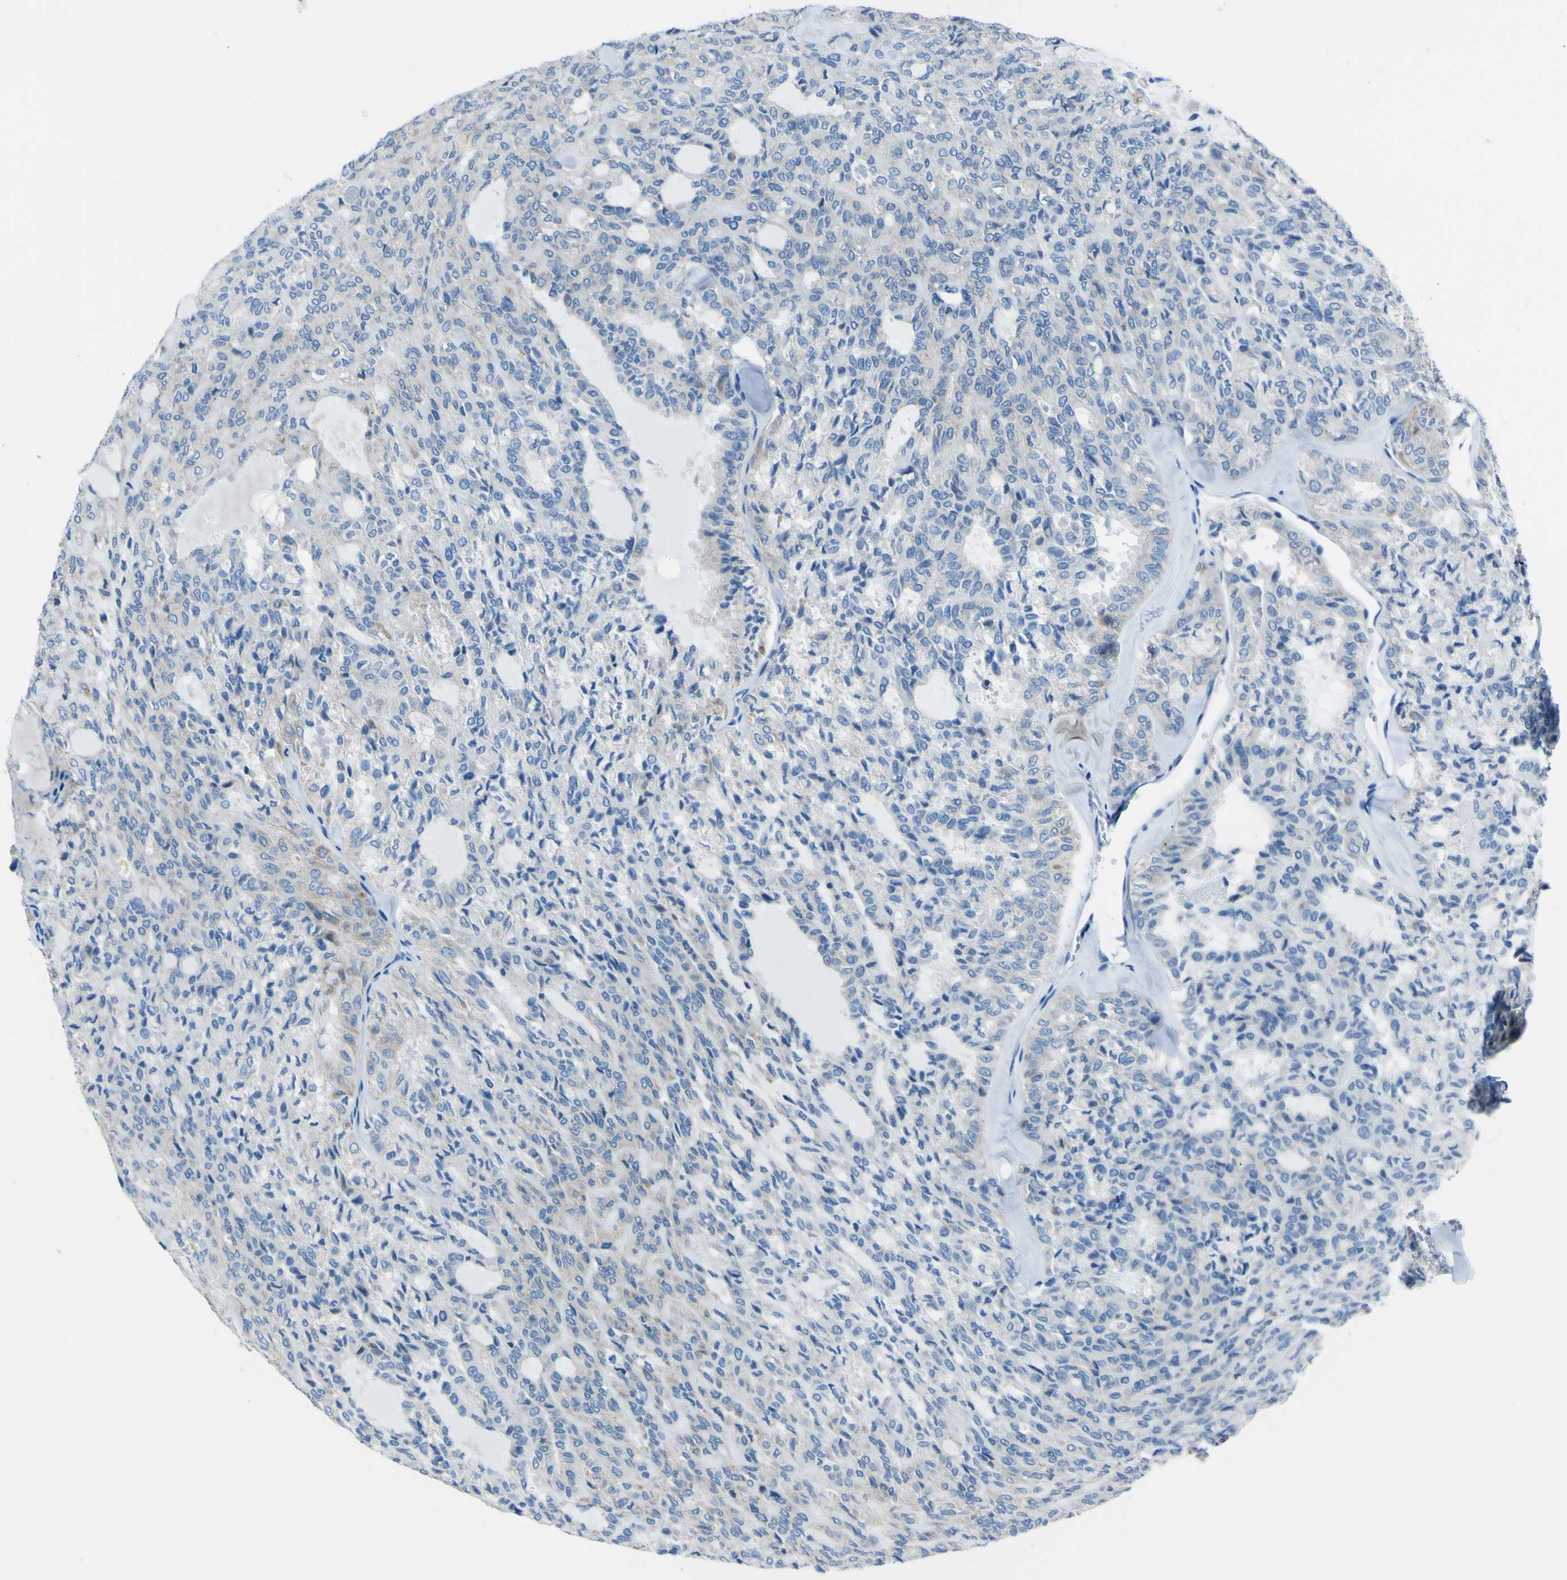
{"staining": {"intensity": "weak", "quantity": "<25%", "location": "cytoplasmic/membranous"}, "tissue": "thyroid cancer", "cell_type": "Tumor cells", "image_type": "cancer", "snomed": [{"axis": "morphology", "description": "Follicular adenoma carcinoma, NOS"}, {"axis": "topography", "description": "Thyroid gland"}], "caption": "Follicular adenoma carcinoma (thyroid) stained for a protein using immunohistochemistry (IHC) displays no positivity tumor cells.", "gene": "ACSL1", "patient": {"sex": "male", "age": 75}}